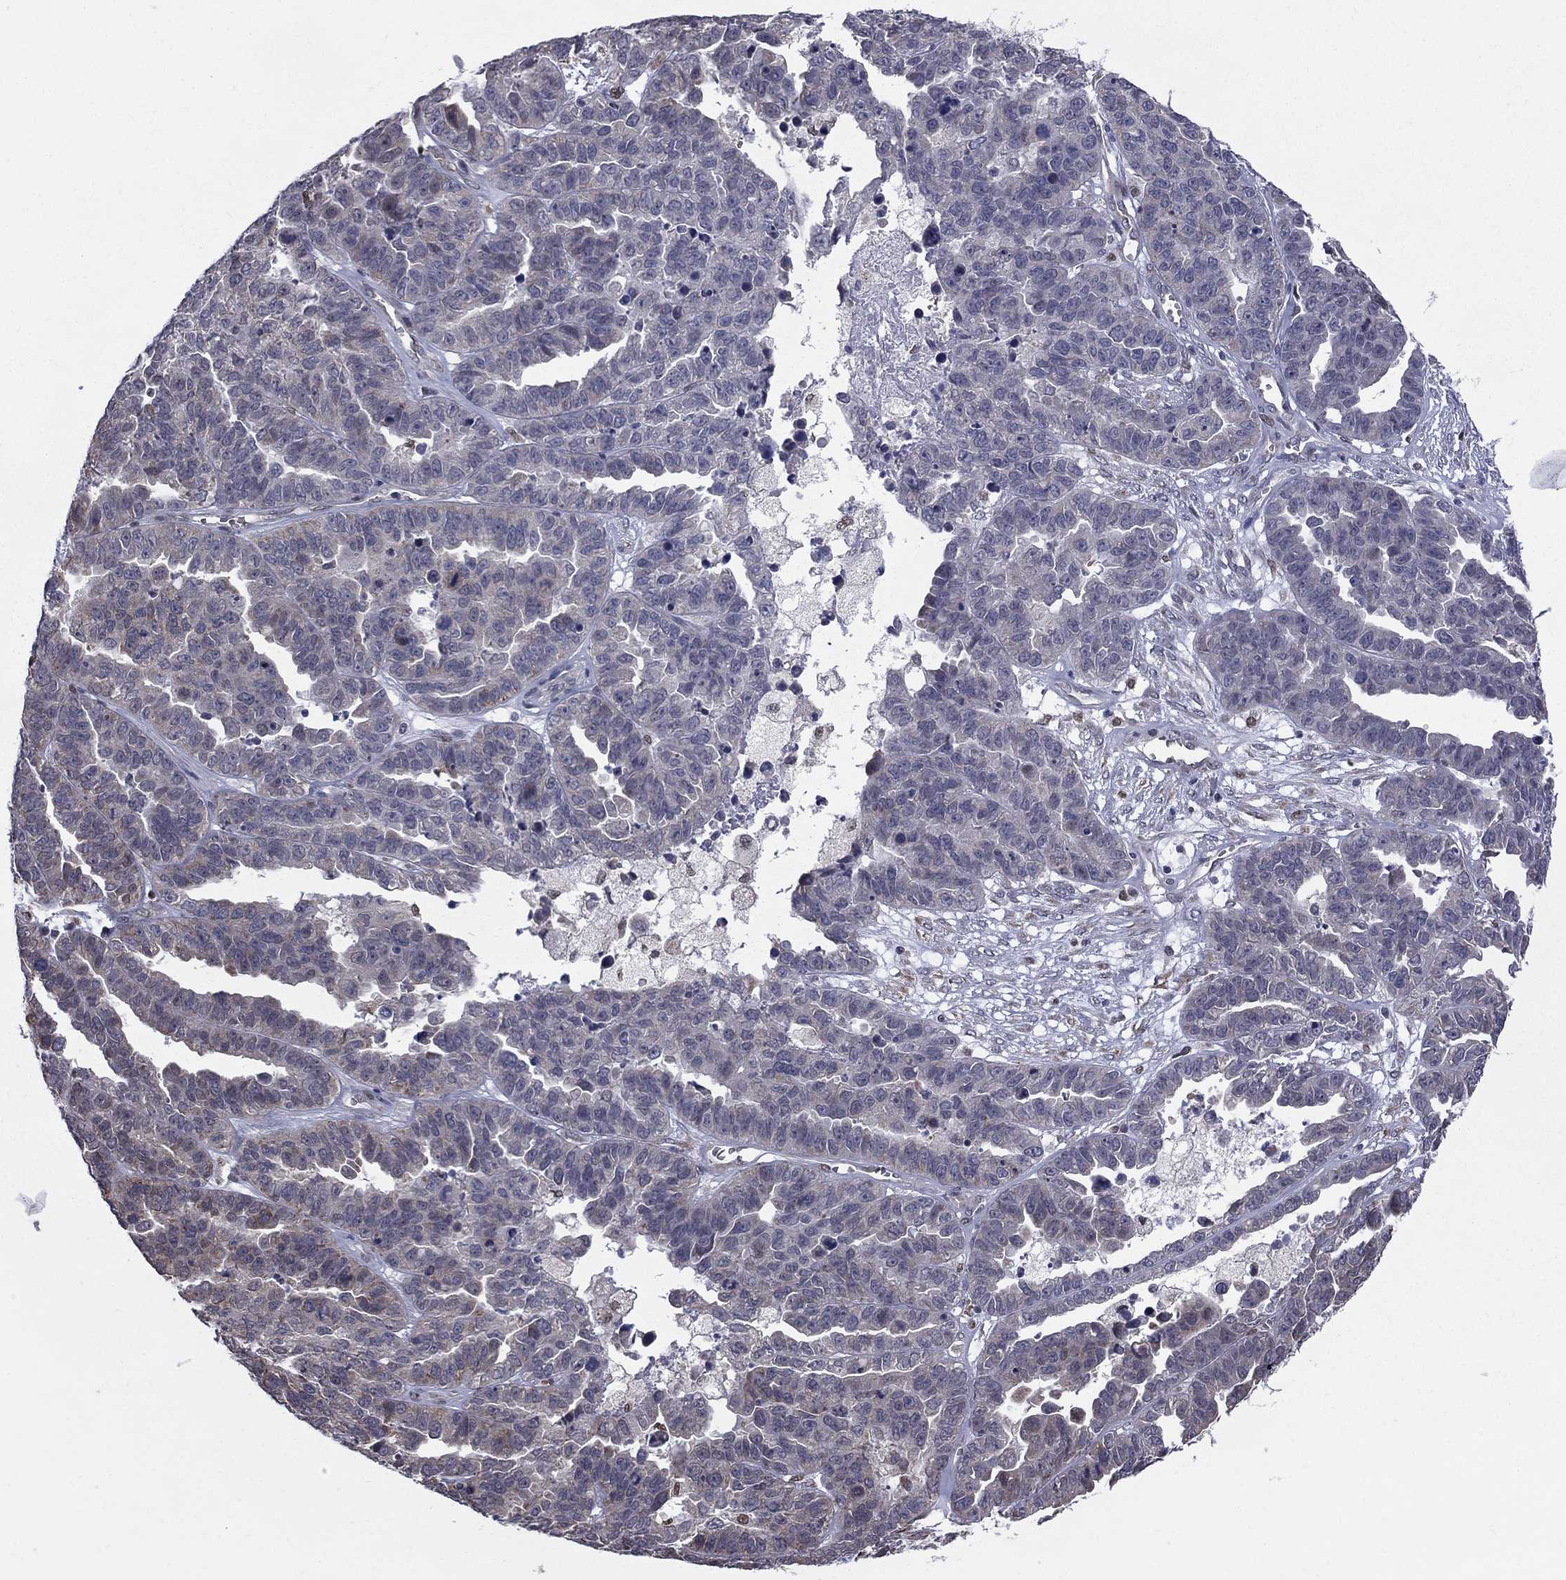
{"staining": {"intensity": "negative", "quantity": "none", "location": "none"}, "tissue": "ovarian cancer", "cell_type": "Tumor cells", "image_type": "cancer", "snomed": [{"axis": "morphology", "description": "Cystadenocarcinoma, serous, NOS"}, {"axis": "topography", "description": "Ovary"}], "caption": "A high-resolution micrograph shows immunohistochemistry (IHC) staining of ovarian serous cystadenocarcinoma, which reveals no significant staining in tumor cells. Nuclei are stained in blue.", "gene": "HSPB2", "patient": {"sex": "female", "age": 87}}